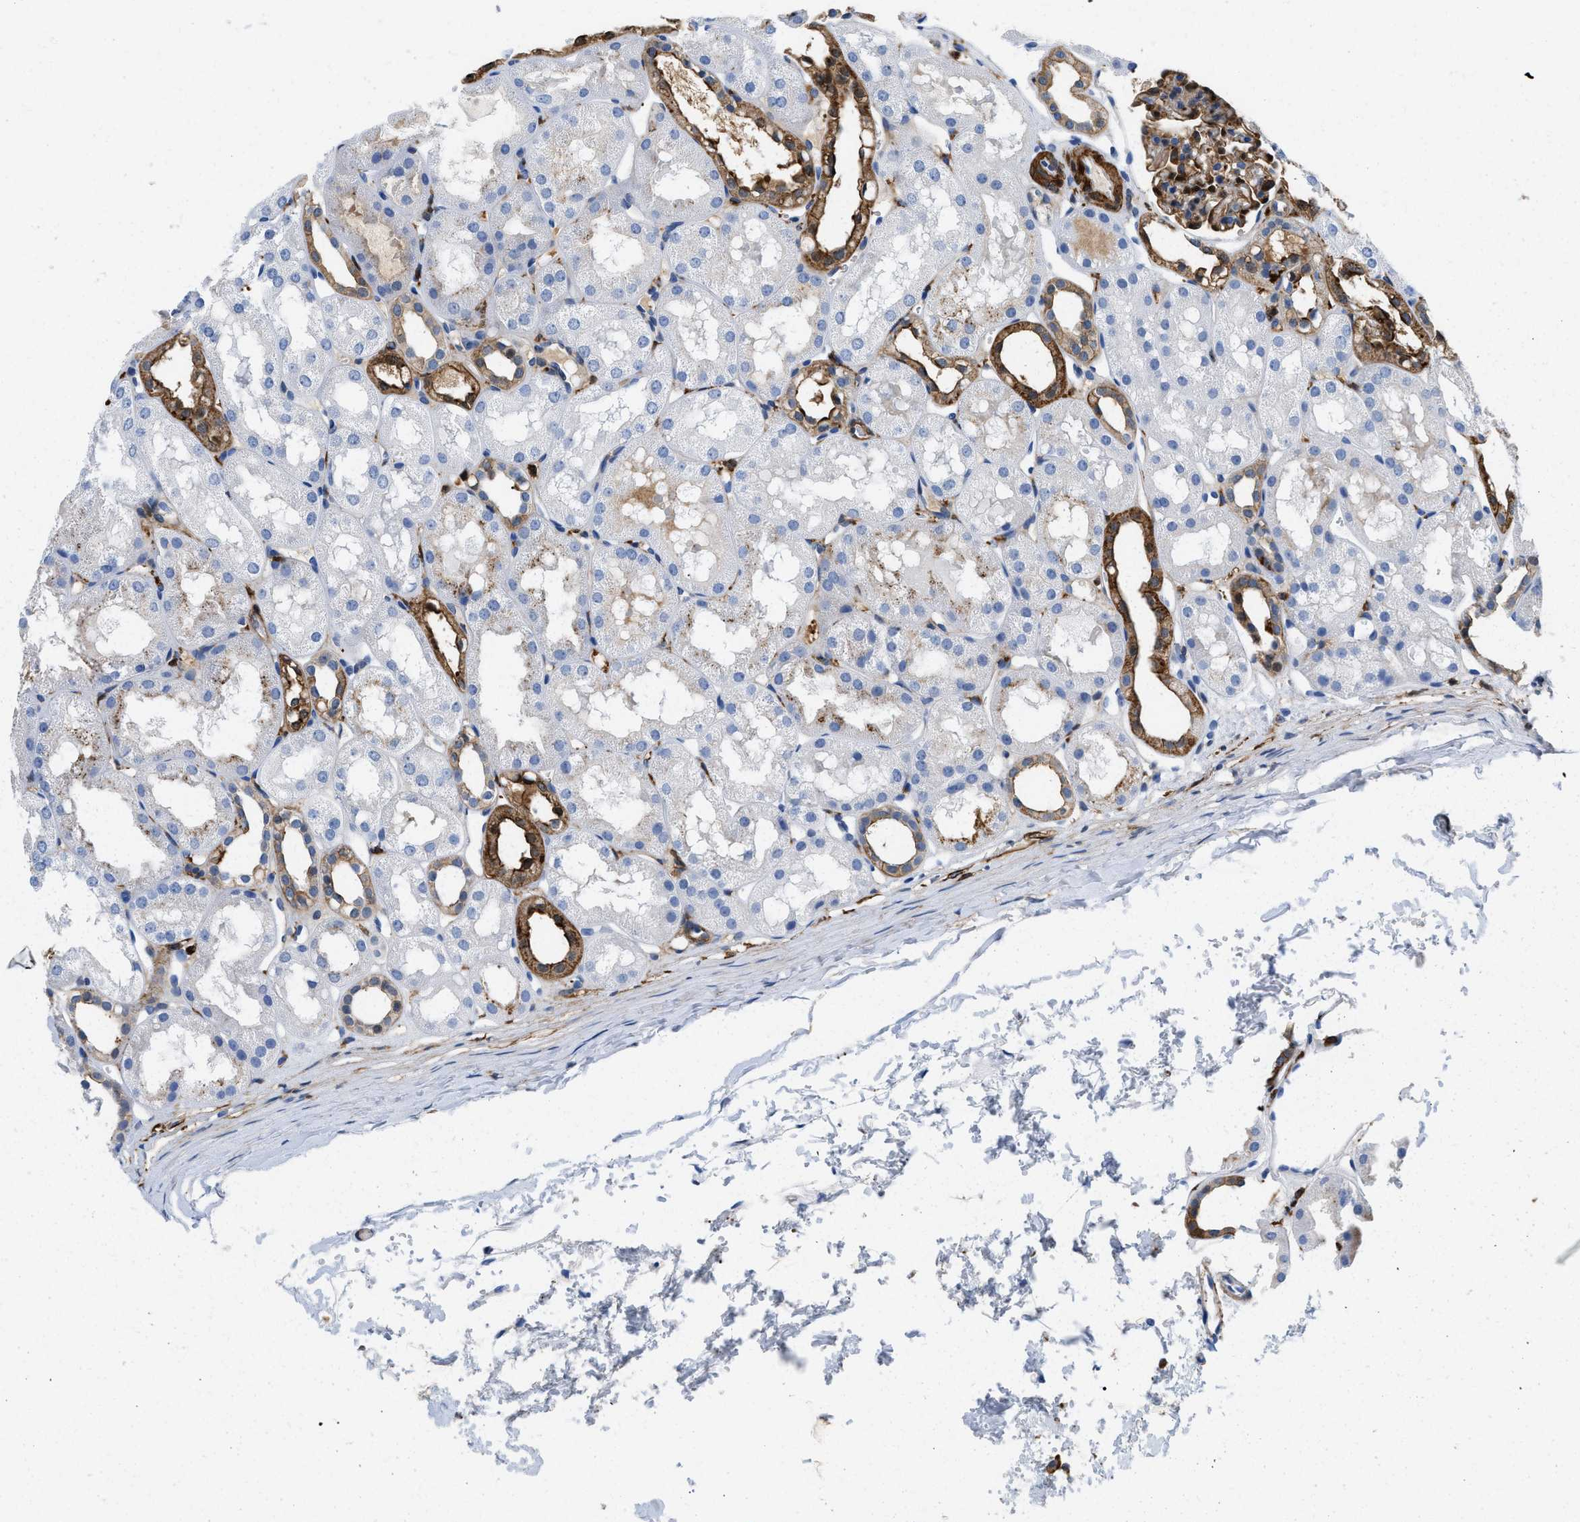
{"staining": {"intensity": "strong", "quantity": ">75%", "location": "cytoplasmic/membranous"}, "tissue": "kidney", "cell_type": "Cells in glomeruli", "image_type": "normal", "snomed": [{"axis": "morphology", "description": "Normal tissue, NOS"}, {"axis": "topography", "description": "Kidney"}, {"axis": "topography", "description": "Urinary bladder"}], "caption": "A brown stain labels strong cytoplasmic/membranous positivity of a protein in cells in glomeruli of normal kidney. (DAB (3,3'-diaminobenzidine) = brown stain, brightfield microscopy at high magnification).", "gene": "GSN", "patient": {"sex": "male", "age": 16}}